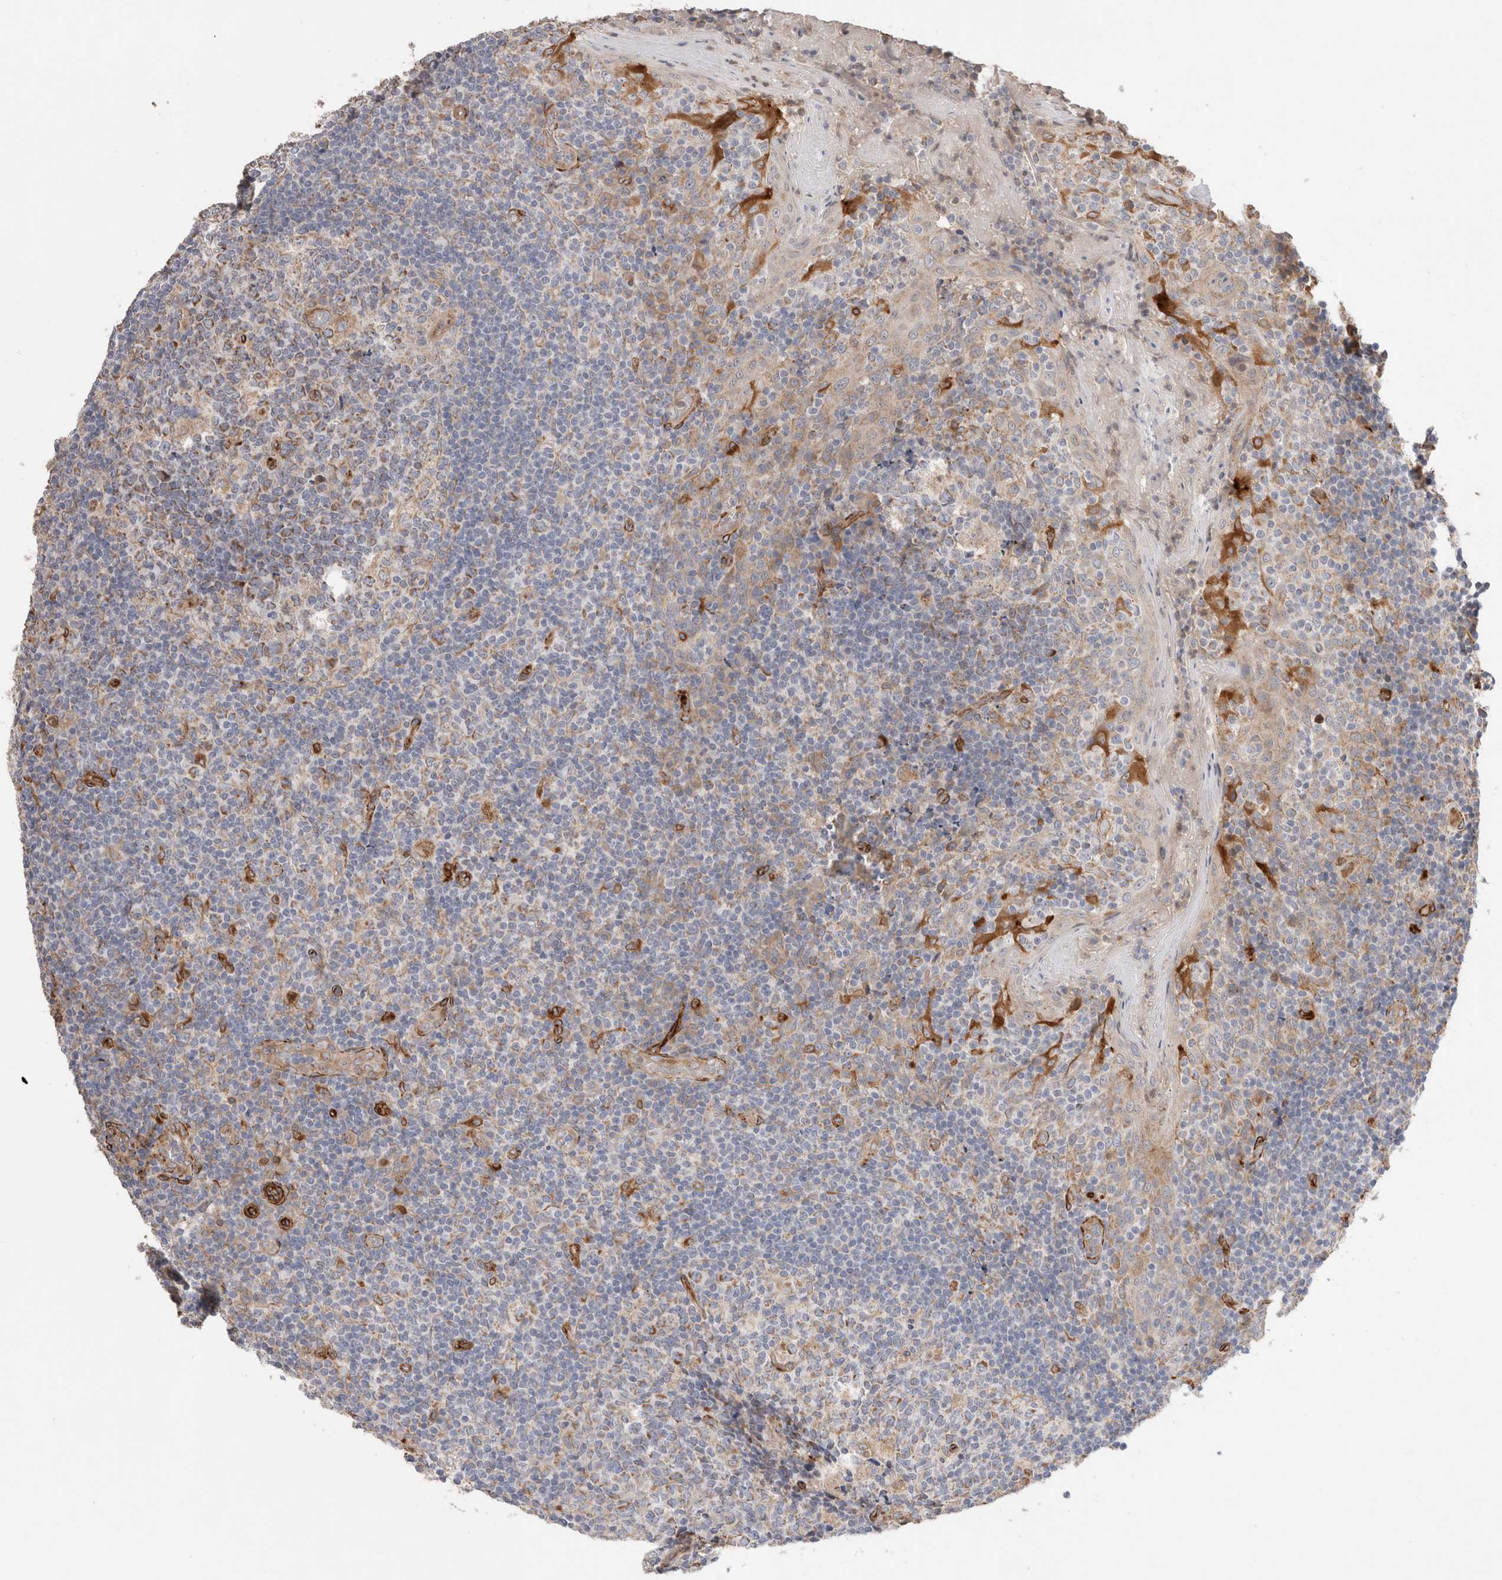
{"staining": {"intensity": "weak", "quantity": ">75%", "location": "cytoplasmic/membranous"}, "tissue": "tonsil", "cell_type": "Germinal center cells", "image_type": "normal", "snomed": [{"axis": "morphology", "description": "Normal tissue, NOS"}, {"axis": "topography", "description": "Tonsil"}], "caption": "IHC staining of normal tonsil, which shows low levels of weak cytoplasmic/membranous staining in approximately >75% of germinal center cells indicating weak cytoplasmic/membranous protein positivity. The staining was performed using DAB (brown) for protein detection and nuclei were counterstained in hematoxylin (blue).", "gene": "RAB32", "patient": {"sex": "female", "age": 19}}